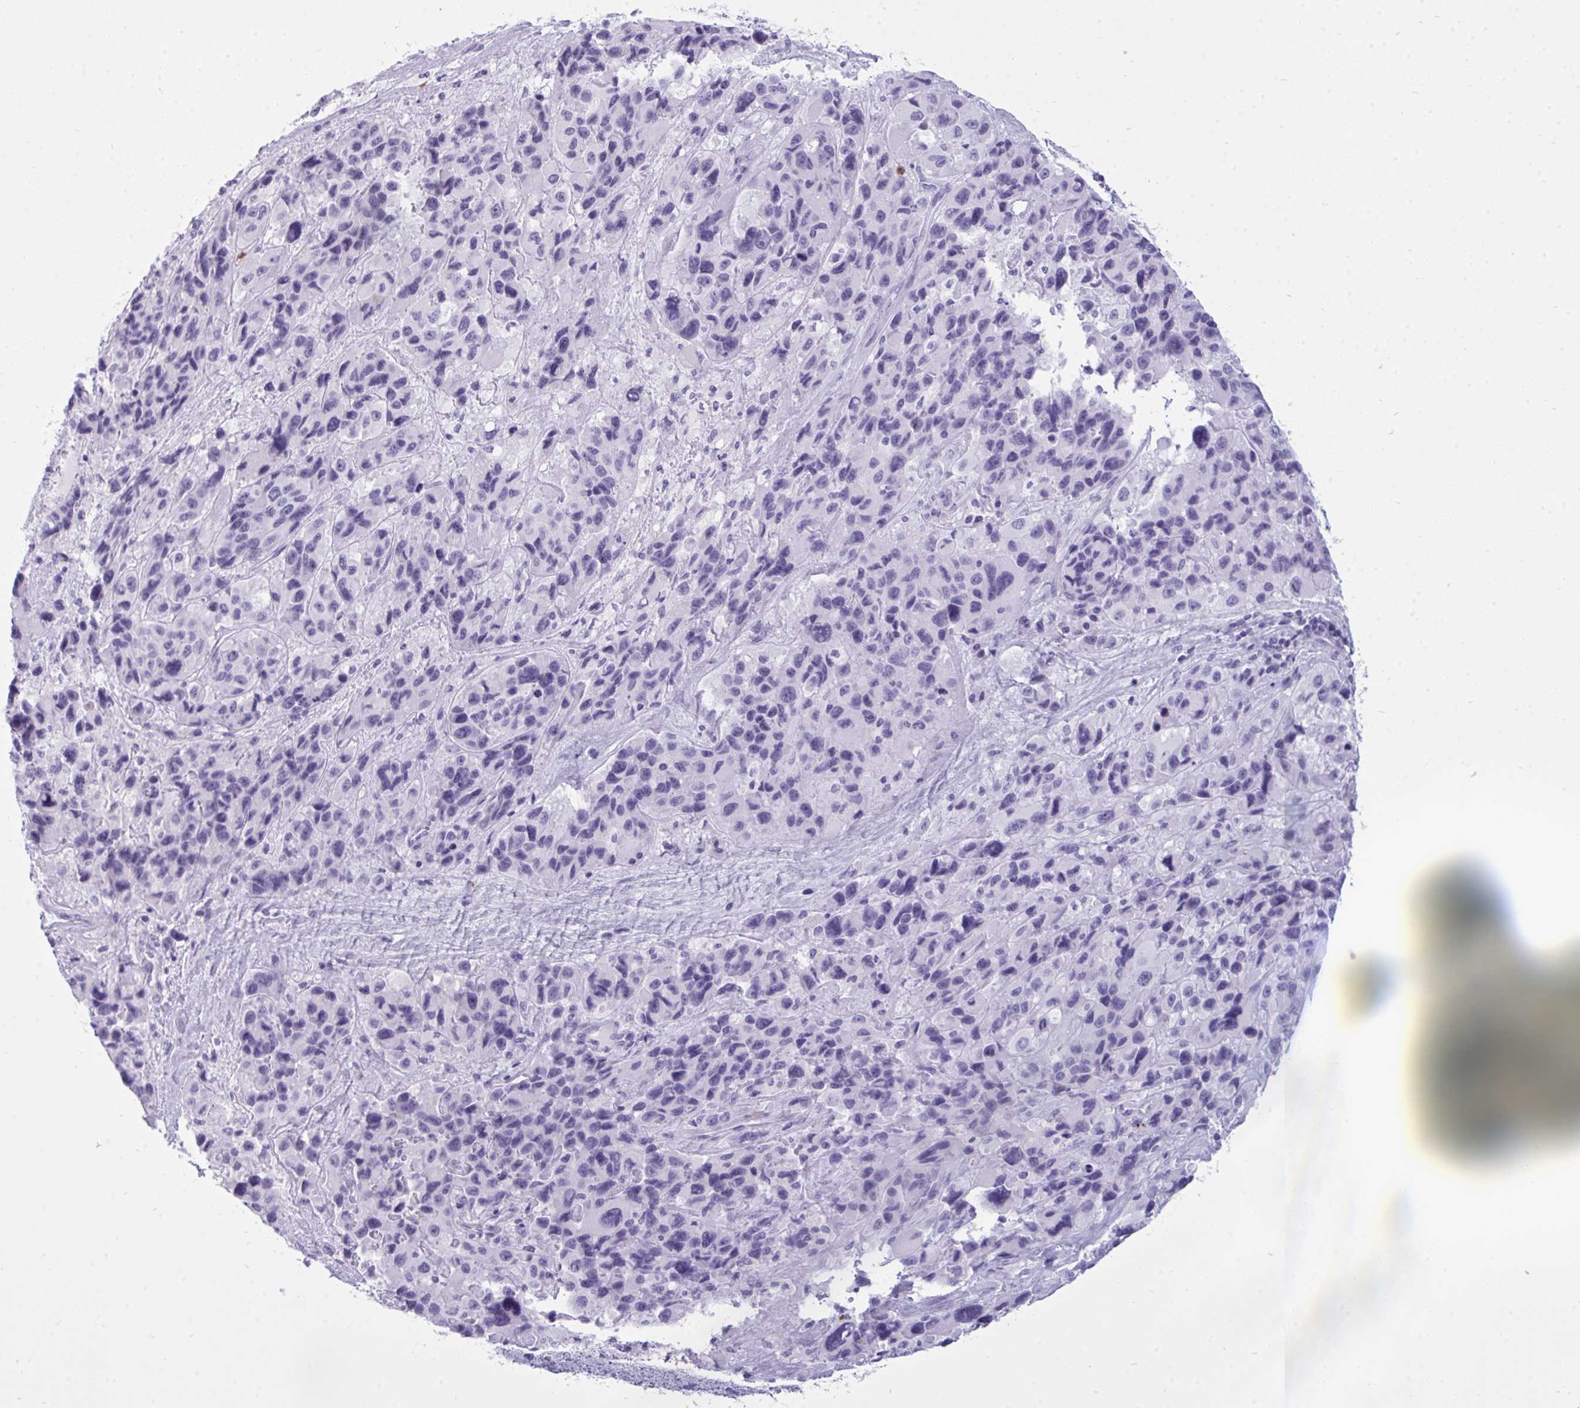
{"staining": {"intensity": "negative", "quantity": "none", "location": "none"}, "tissue": "melanoma", "cell_type": "Tumor cells", "image_type": "cancer", "snomed": [{"axis": "morphology", "description": "Malignant melanoma, Metastatic site"}, {"axis": "topography", "description": "Lymph node"}], "caption": "High magnification brightfield microscopy of melanoma stained with DAB (3,3'-diaminobenzidine) (brown) and counterstained with hematoxylin (blue): tumor cells show no significant staining.", "gene": "ARHGAP42", "patient": {"sex": "female", "age": 65}}